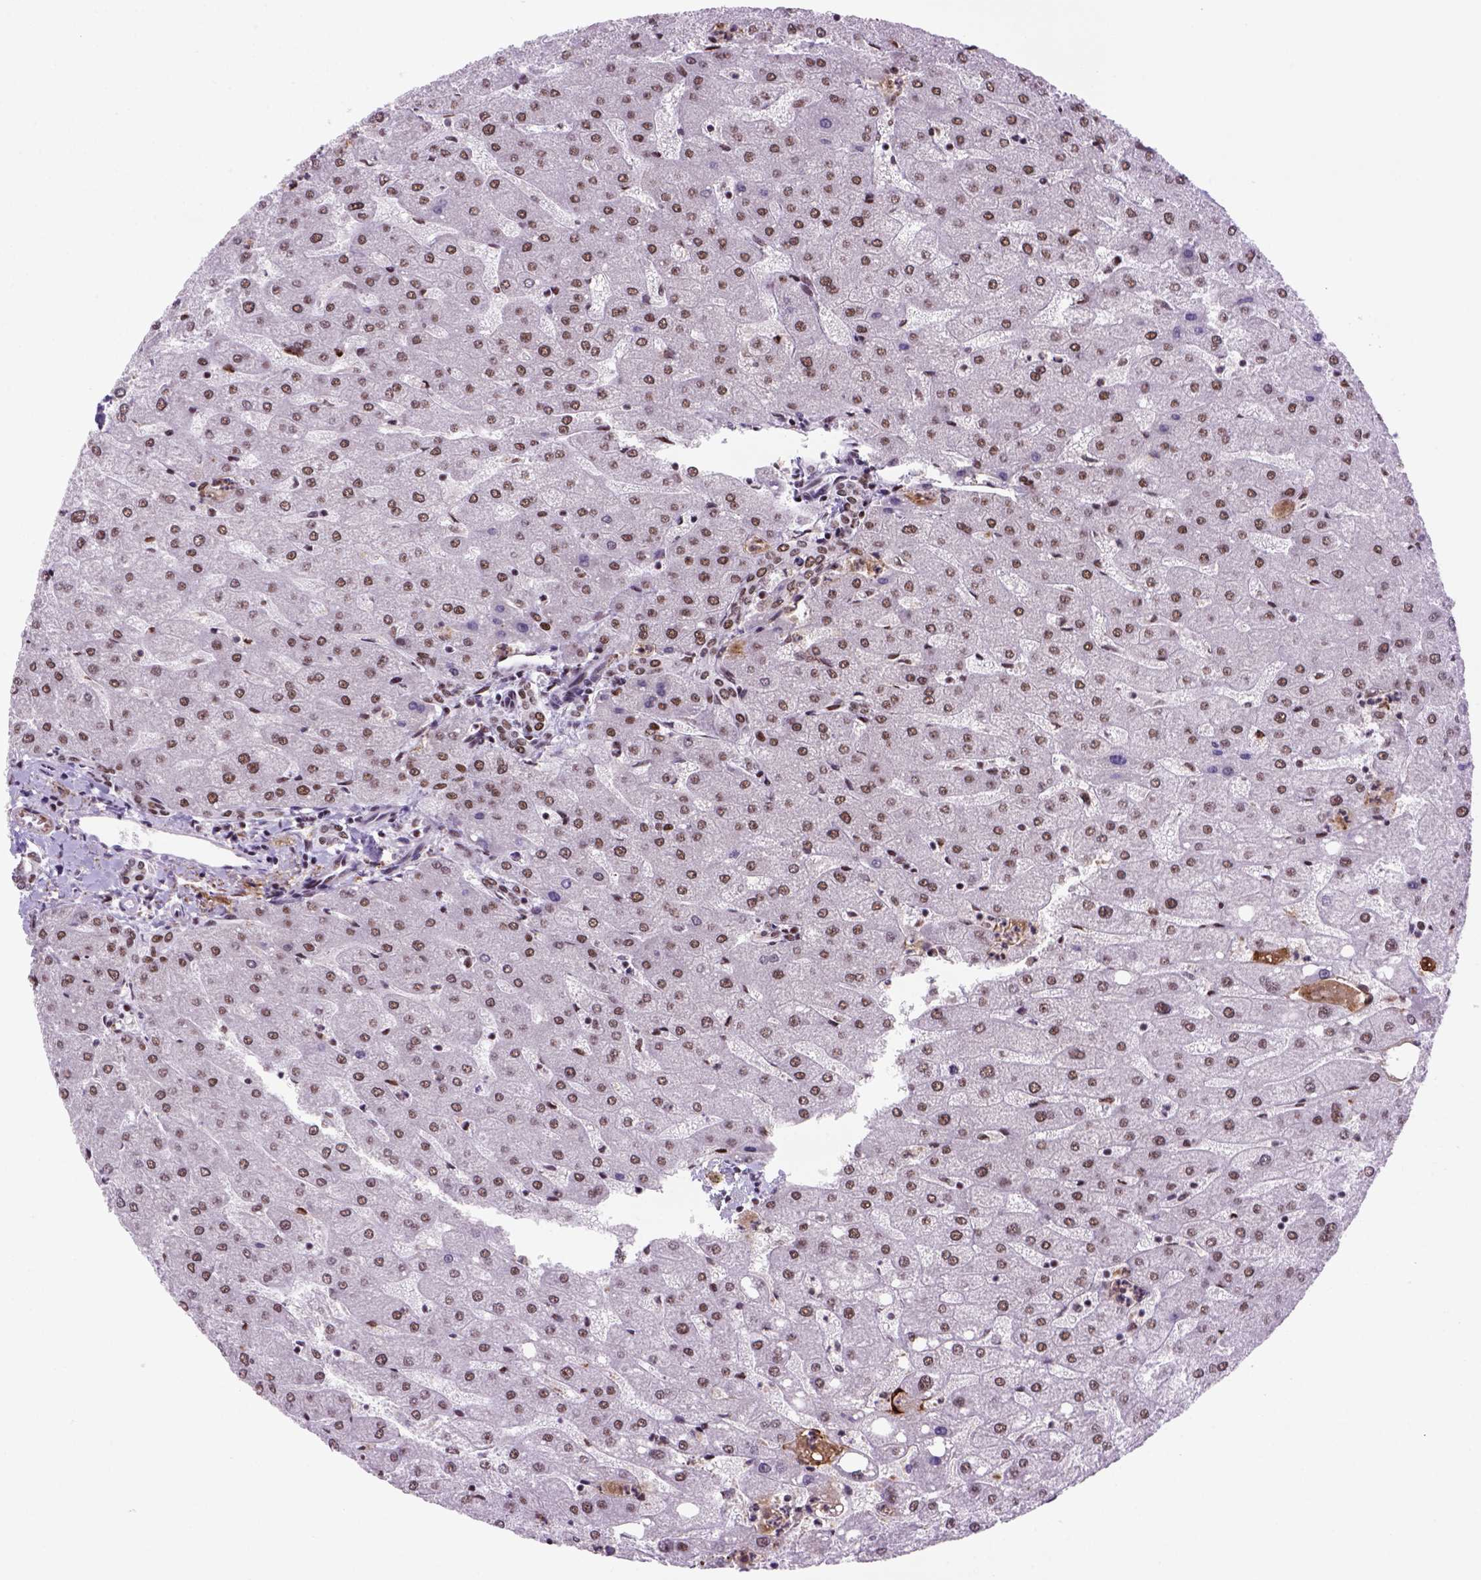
{"staining": {"intensity": "moderate", "quantity": ">75%", "location": "nuclear"}, "tissue": "liver", "cell_type": "Cholangiocytes", "image_type": "normal", "snomed": [{"axis": "morphology", "description": "Normal tissue, NOS"}, {"axis": "topography", "description": "Liver"}], "caption": "Cholangiocytes display moderate nuclear staining in about >75% of cells in normal liver.", "gene": "NSMCE2", "patient": {"sex": "male", "age": 67}}